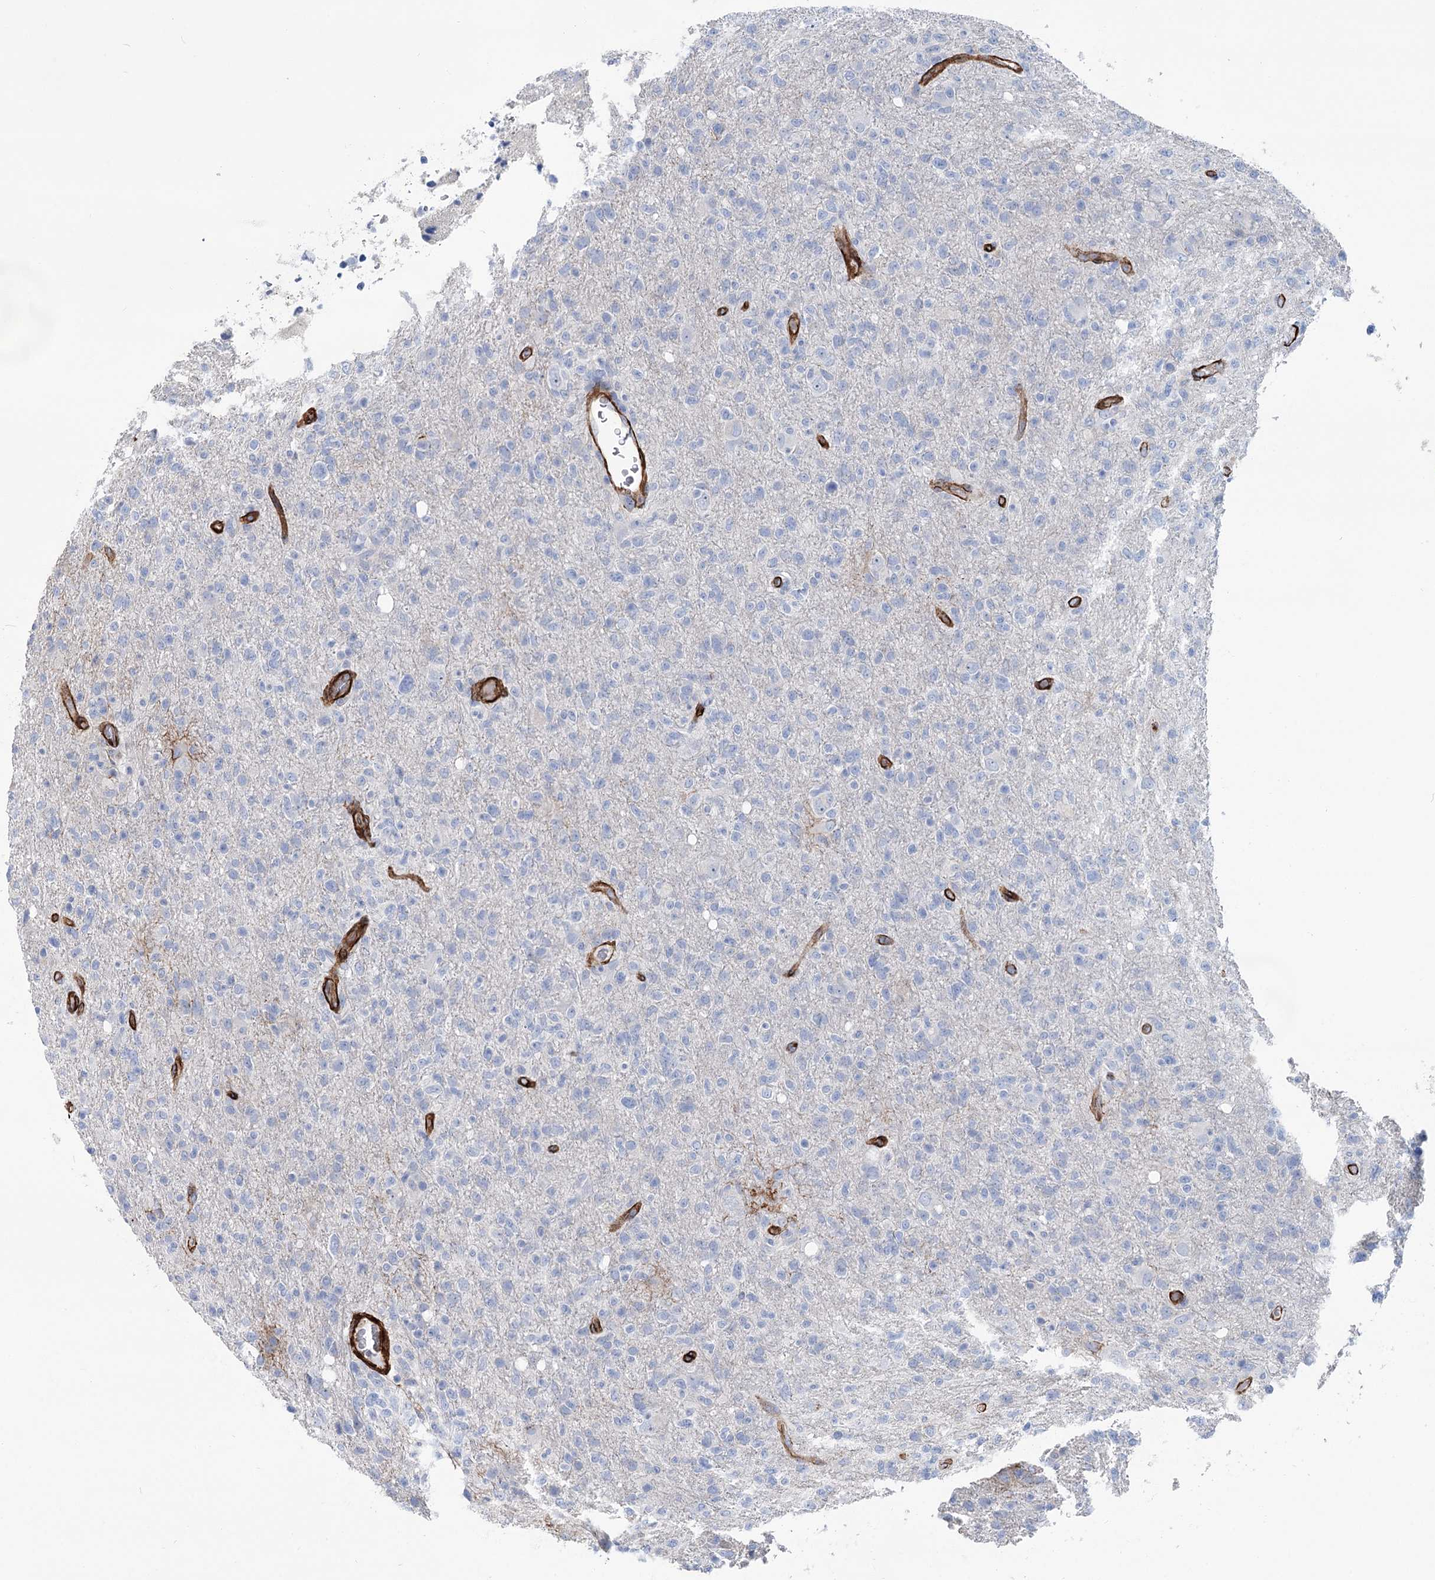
{"staining": {"intensity": "negative", "quantity": "none", "location": "none"}, "tissue": "glioma", "cell_type": "Tumor cells", "image_type": "cancer", "snomed": [{"axis": "morphology", "description": "Glioma, malignant, High grade"}, {"axis": "topography", "description": "Brain"}], "caption": "The image demonstrates no staining of tumor cells in malignant glioma (high-grade). Brightfield microscopy of immunohistochemistry (IHC) stained with DAB (brown) and hematoxylin (blue), captured at high magnification.", "gene": "IQSEC1", "patient": {"sex": "female", "age": 57}}